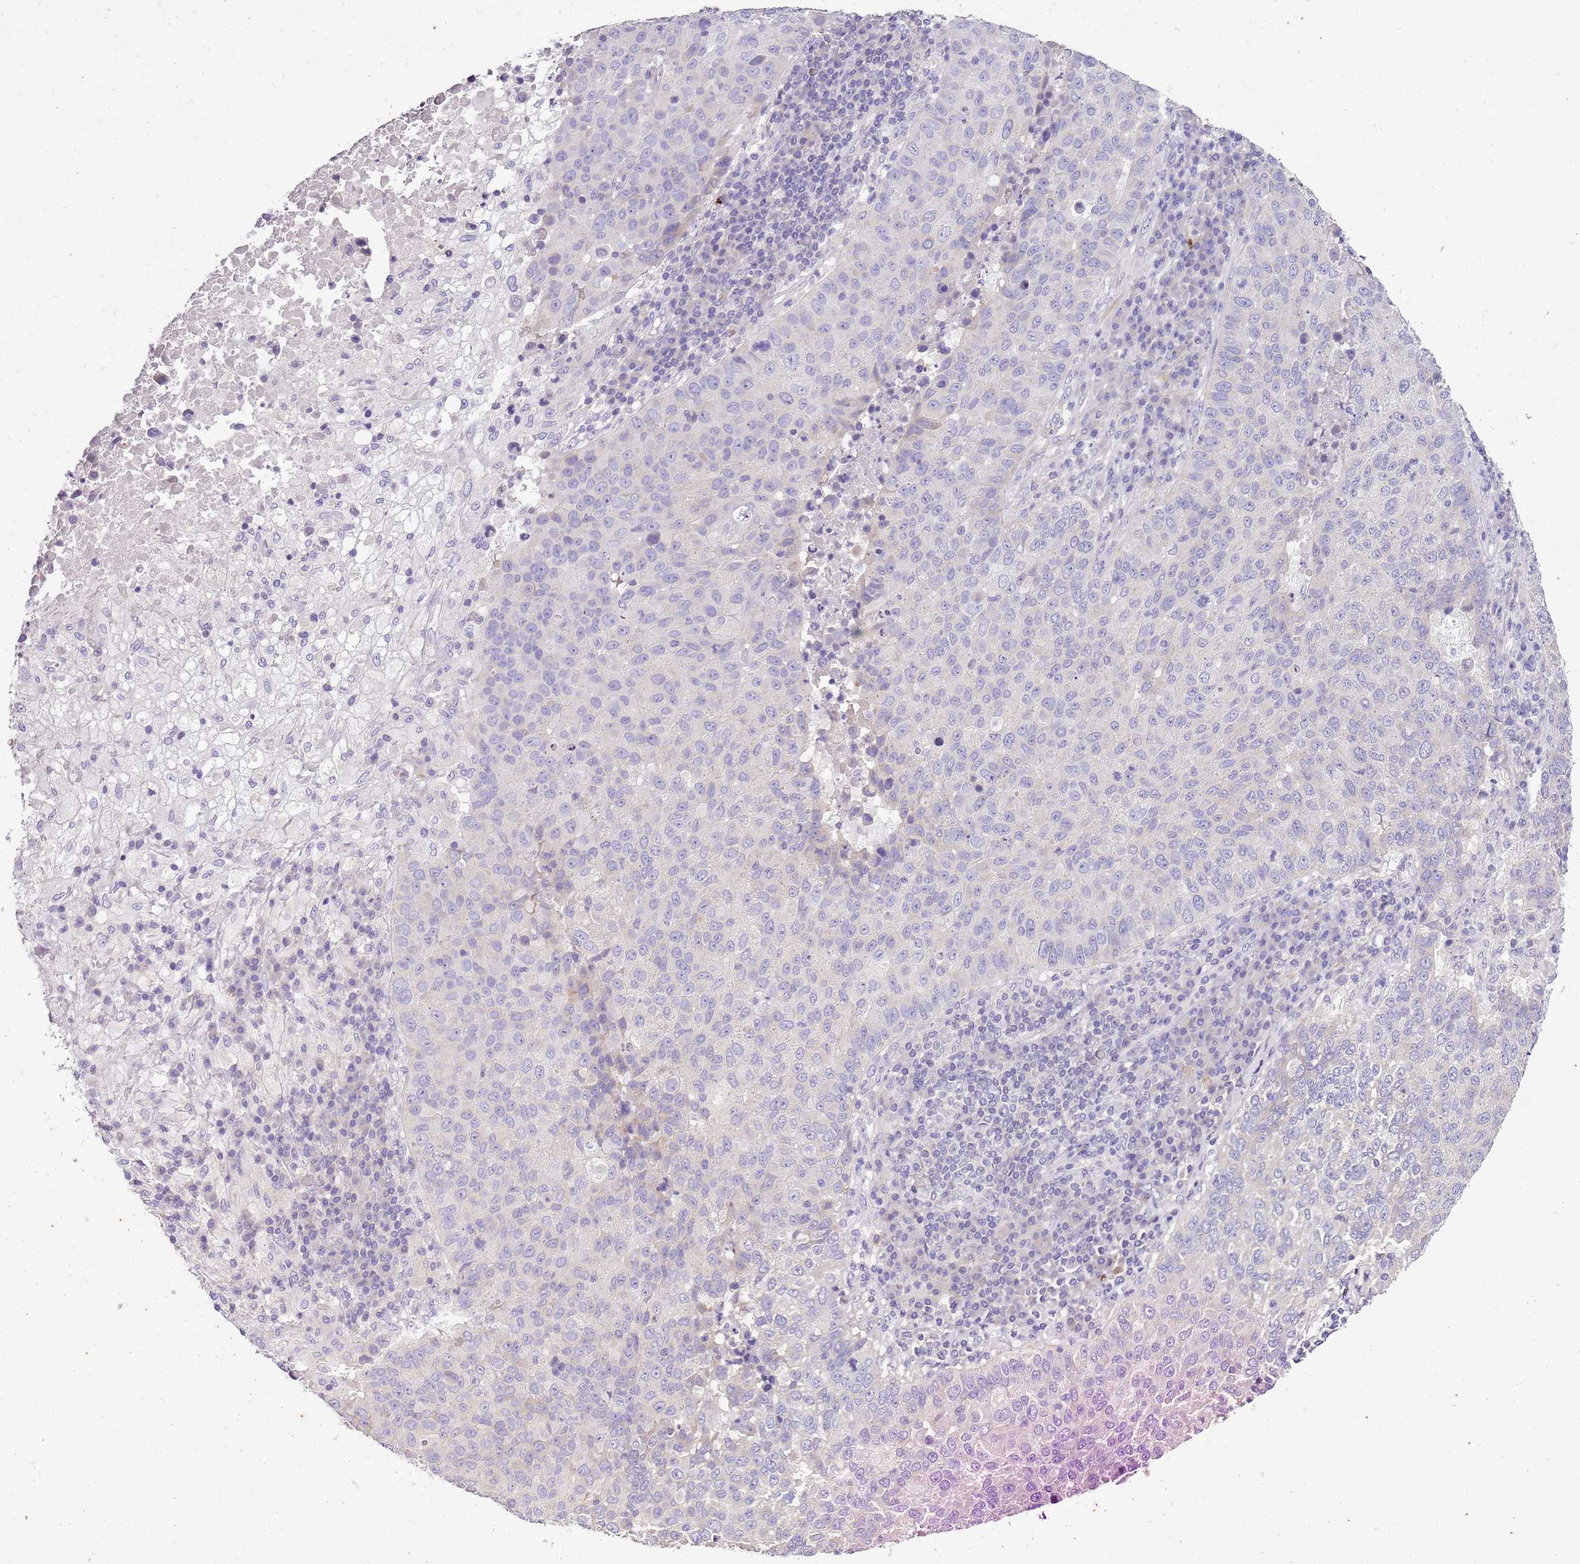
{"staining": {"intensity": "negative", "quantity": "none", "location": "none"}, "tissue": "lung cancer", "cell_type": "Tumor cells", "image_type": "cancer", "snomed": [{"axis": "morphology", "description": "Squamous cell carcinoma, NOS"}, {"axis": "topography", "description": "Lung"}], "caption": "The micrograph shows no staining of tumor cells in lung squamous cell carcinoma.", "gene": "GLCE", "patient": {"sex": "male", "age": 73}}